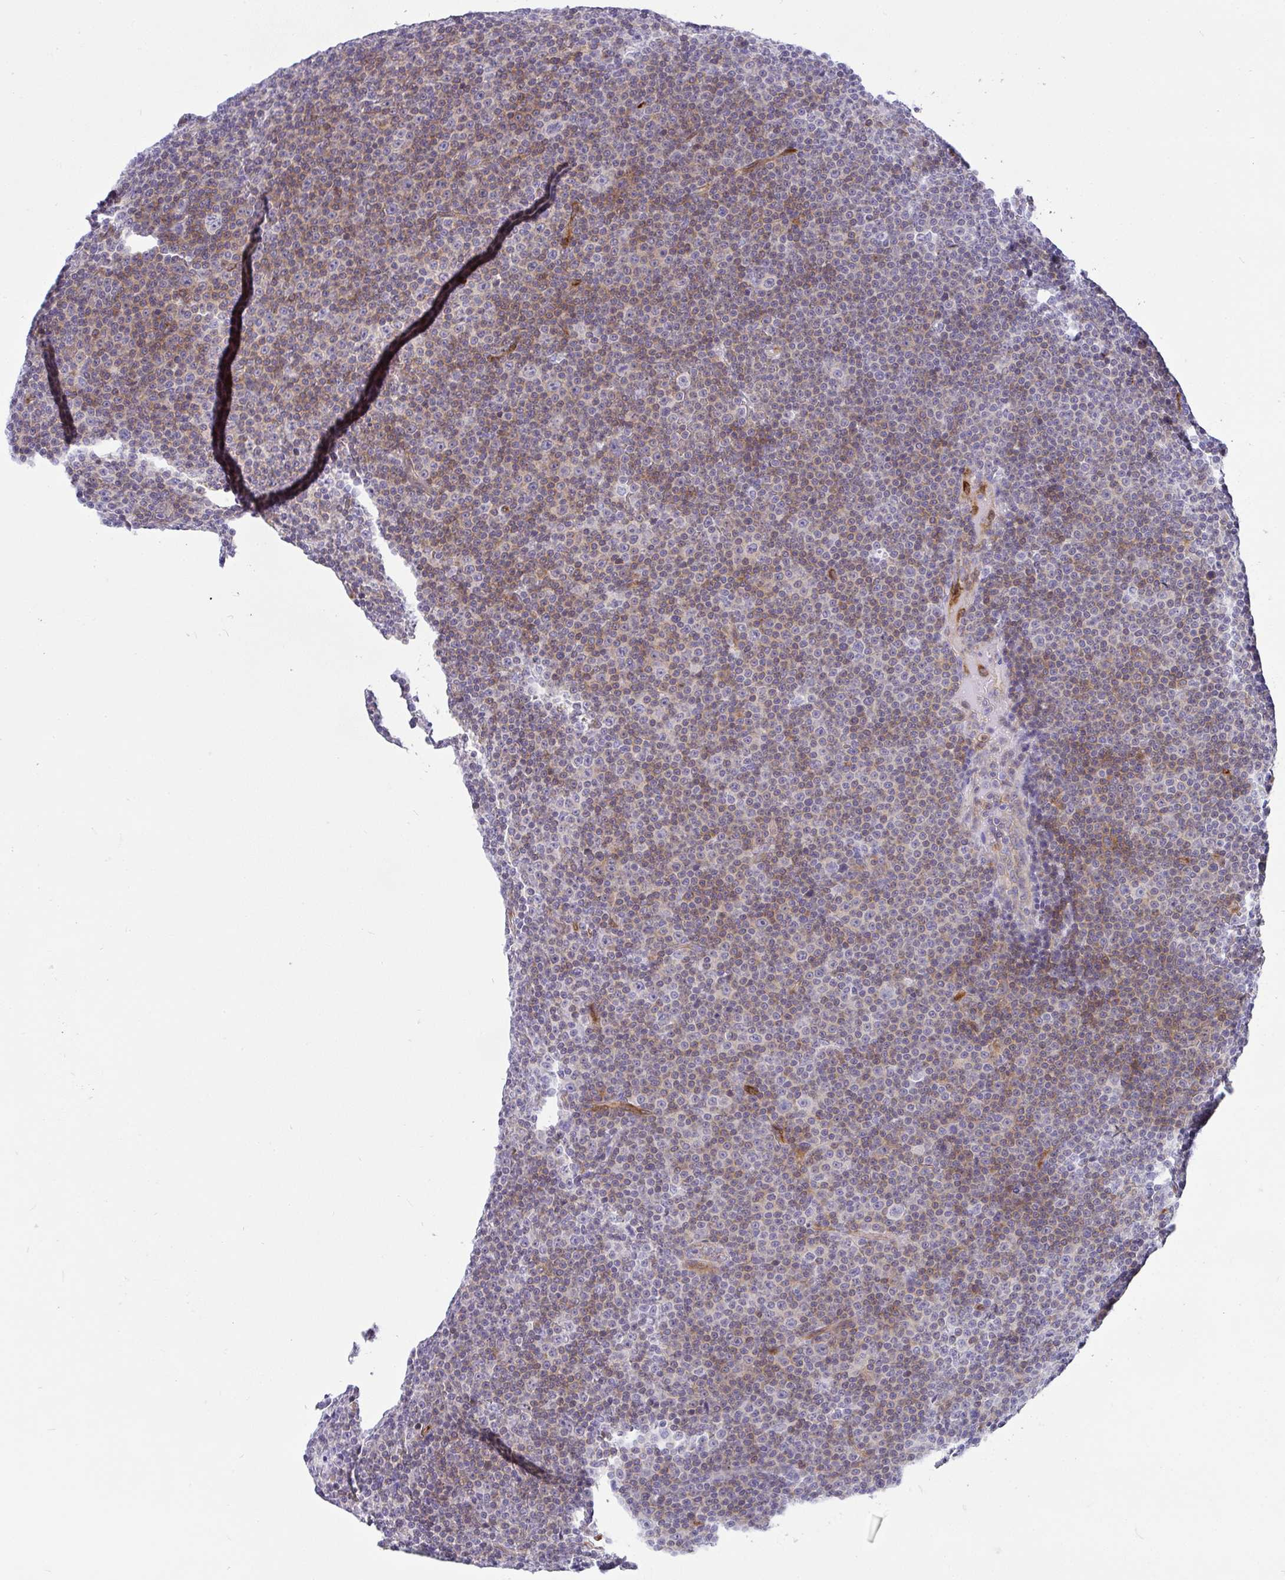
{"staining": {"intensity": "weak", "quantity": "<25%", "location": "cytoplasmic/membranous"}, "tissue": "lymphoma", "cell_type": "Tumor cells", "image_type": "cancer", "snomed": [{"axis": "morphology", "description": "Malignant lymphoma, non-Hodgkin's type, Low grade"}, {"axis": "topography", "description": "Lymph node"}], "caption": "IHC image of low-grade malignant lymphoma, non-Hodgkin's type stained for a protein (brown), which reveals no expression in tumor cells.", "gene": "LIPE", "patient": {"sex": "female", "age": 67}}